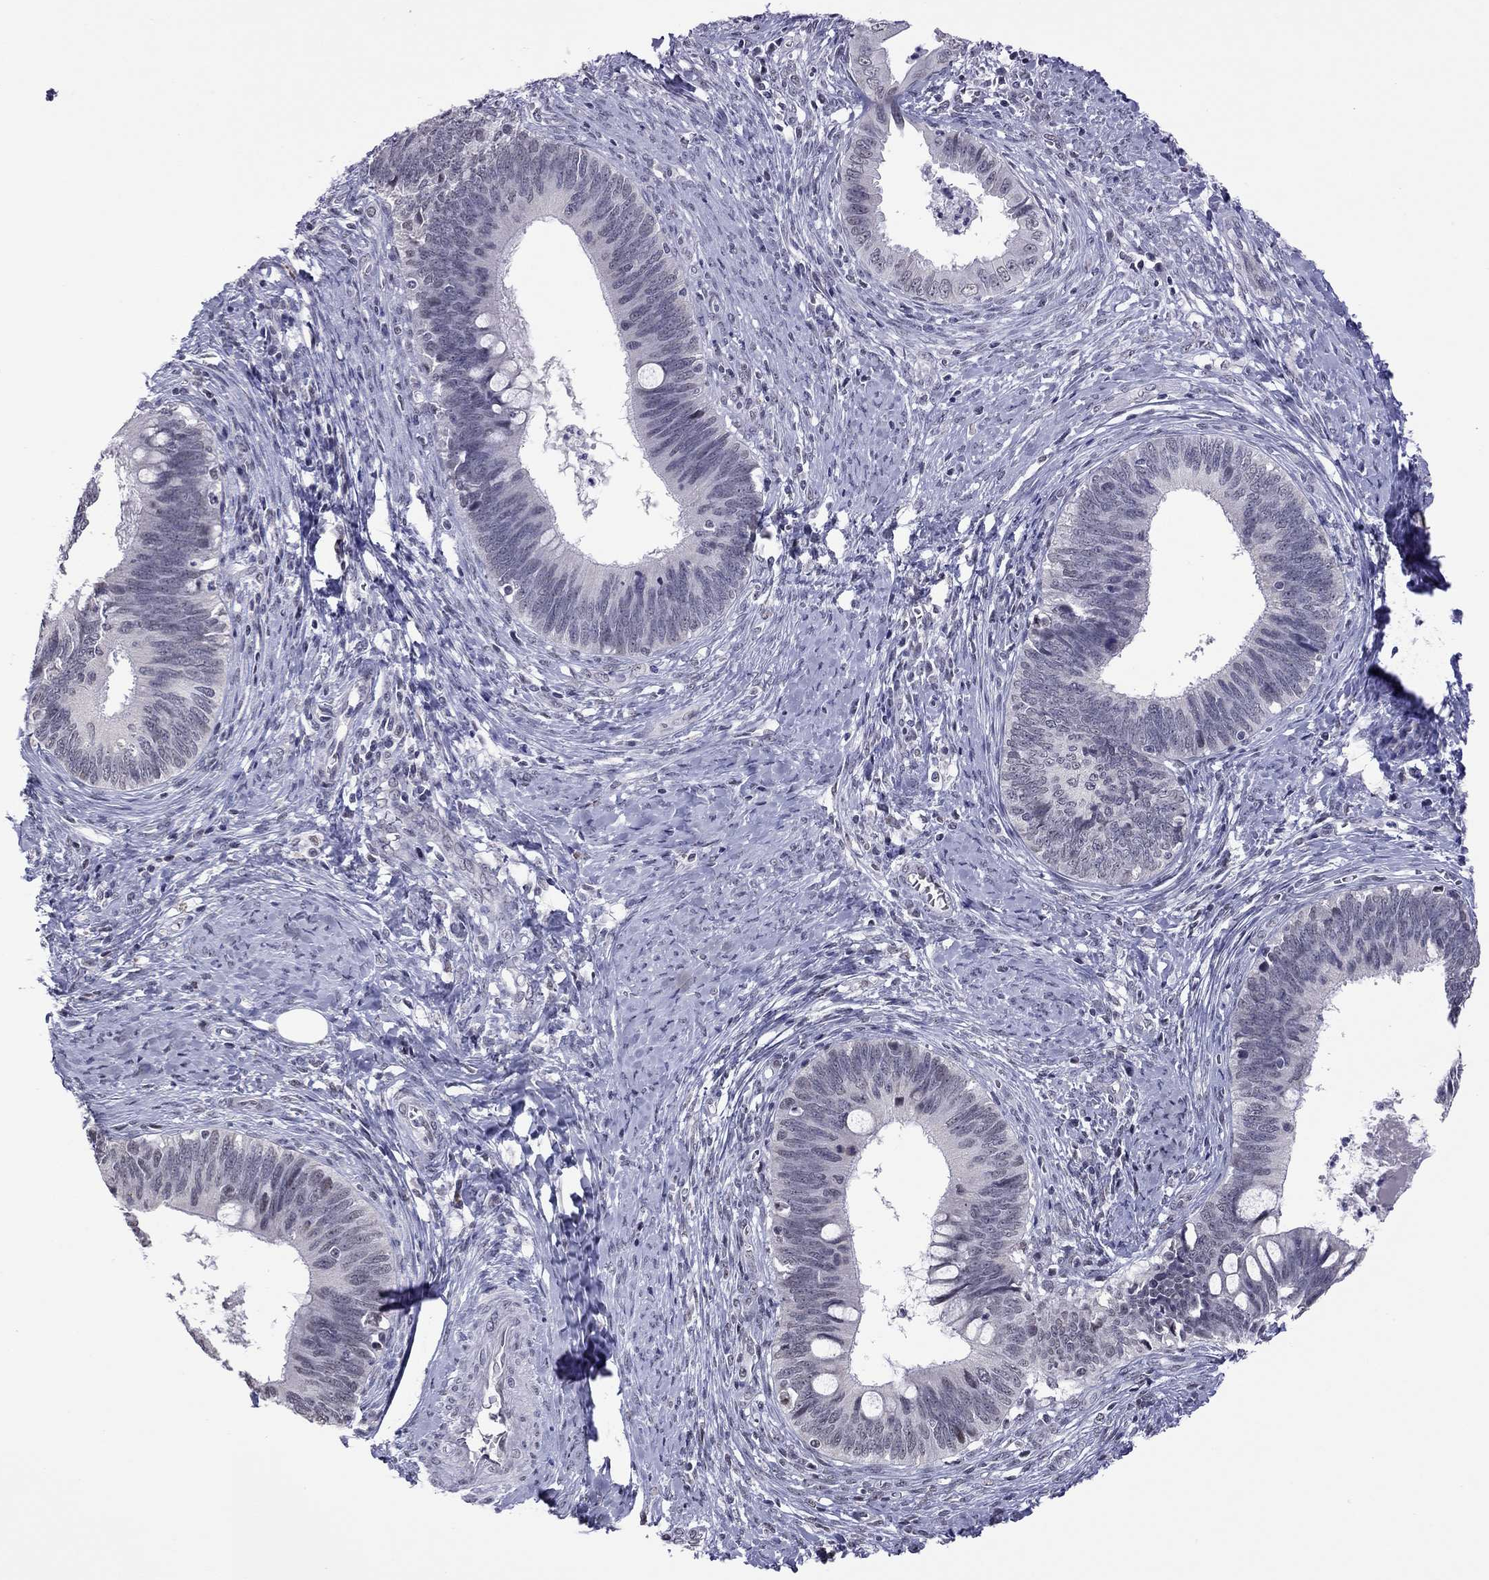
{"staining": {"intensity": "negative", "quantity": "none", "location": "none"}, "tissue": "cervical cancer", "cell_type": "Tumor cells", "image_type": "cancer", "snomed": [{"axis": "morphology", "description": "Adenocarcinoma, NOS"}, {"axis": "topography", "description": "Cervix"}], "caption": "Cervical cancer (adenocarcinoma) was stained to show a protein in brown. There is no significant staining in tumor cells. The staining was performed using DAB to visualize the protein expression in brown, while the nuclei were stained in blue with hematoxylin (Magnification: 20x).", "gene": "PPP1R3A", "patient": {"sex": "female", "age": 42}}